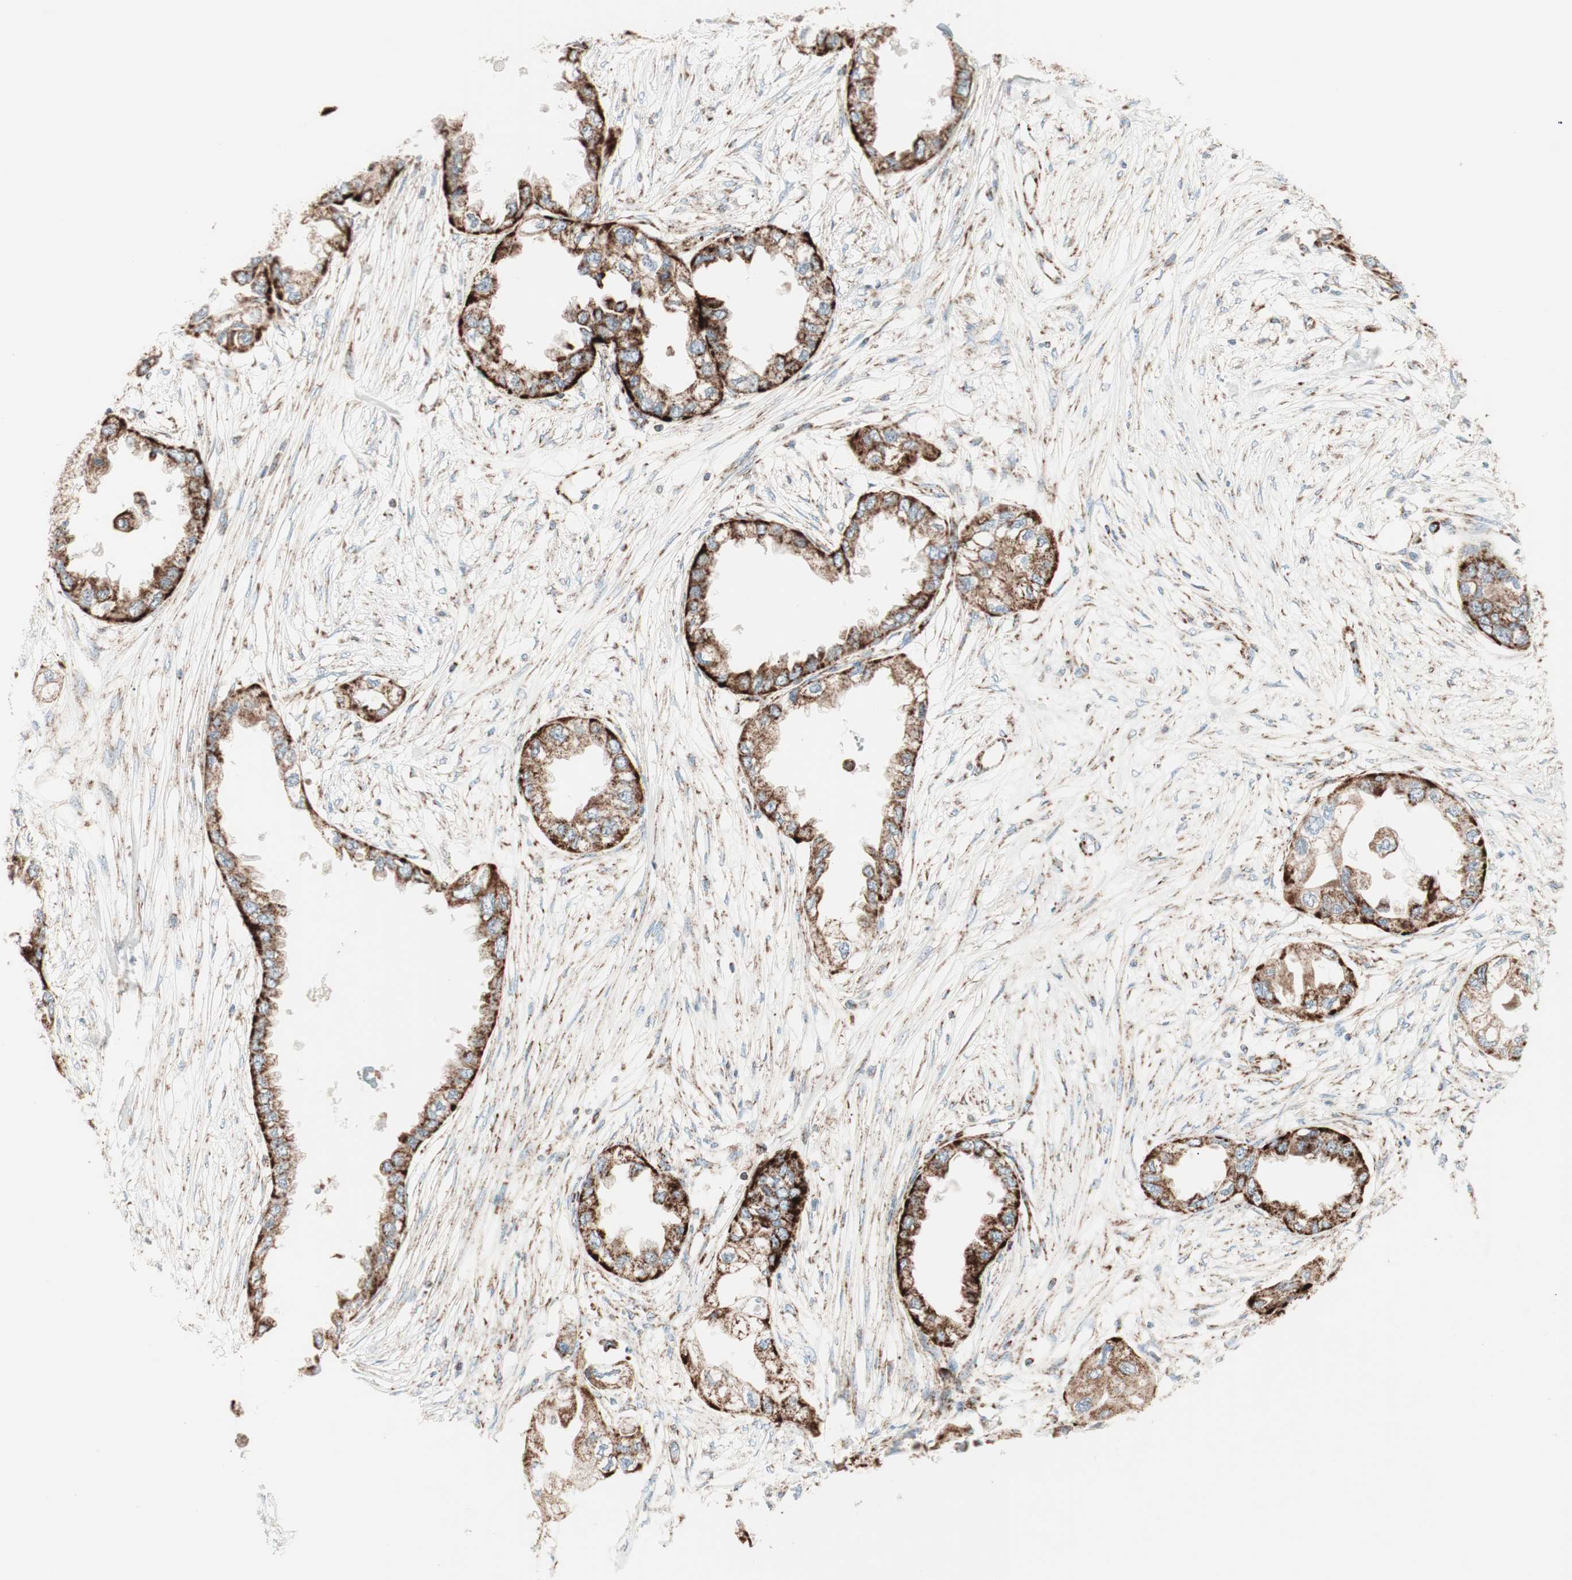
{"staining": {"intensity": "strong", "quantity": ">75%", "location": "cytoplasmic/membranous"}, "tissue": "endometrial cancer", "cell_type": "Tumor cells", "image_type": "cancer", "snomed": [{"axis": "morphology", "description": "Adenocarcinoma, NOS"}, {"axis": "topography", "description": "Endometrium"}], "caption": "A brown stain highlights strong cytoplasmic/membranous staining of a protein in endometrial cancer tumor cells.", "gene": "TOMM20", "patient": {"sex": "female", "age": 67}}